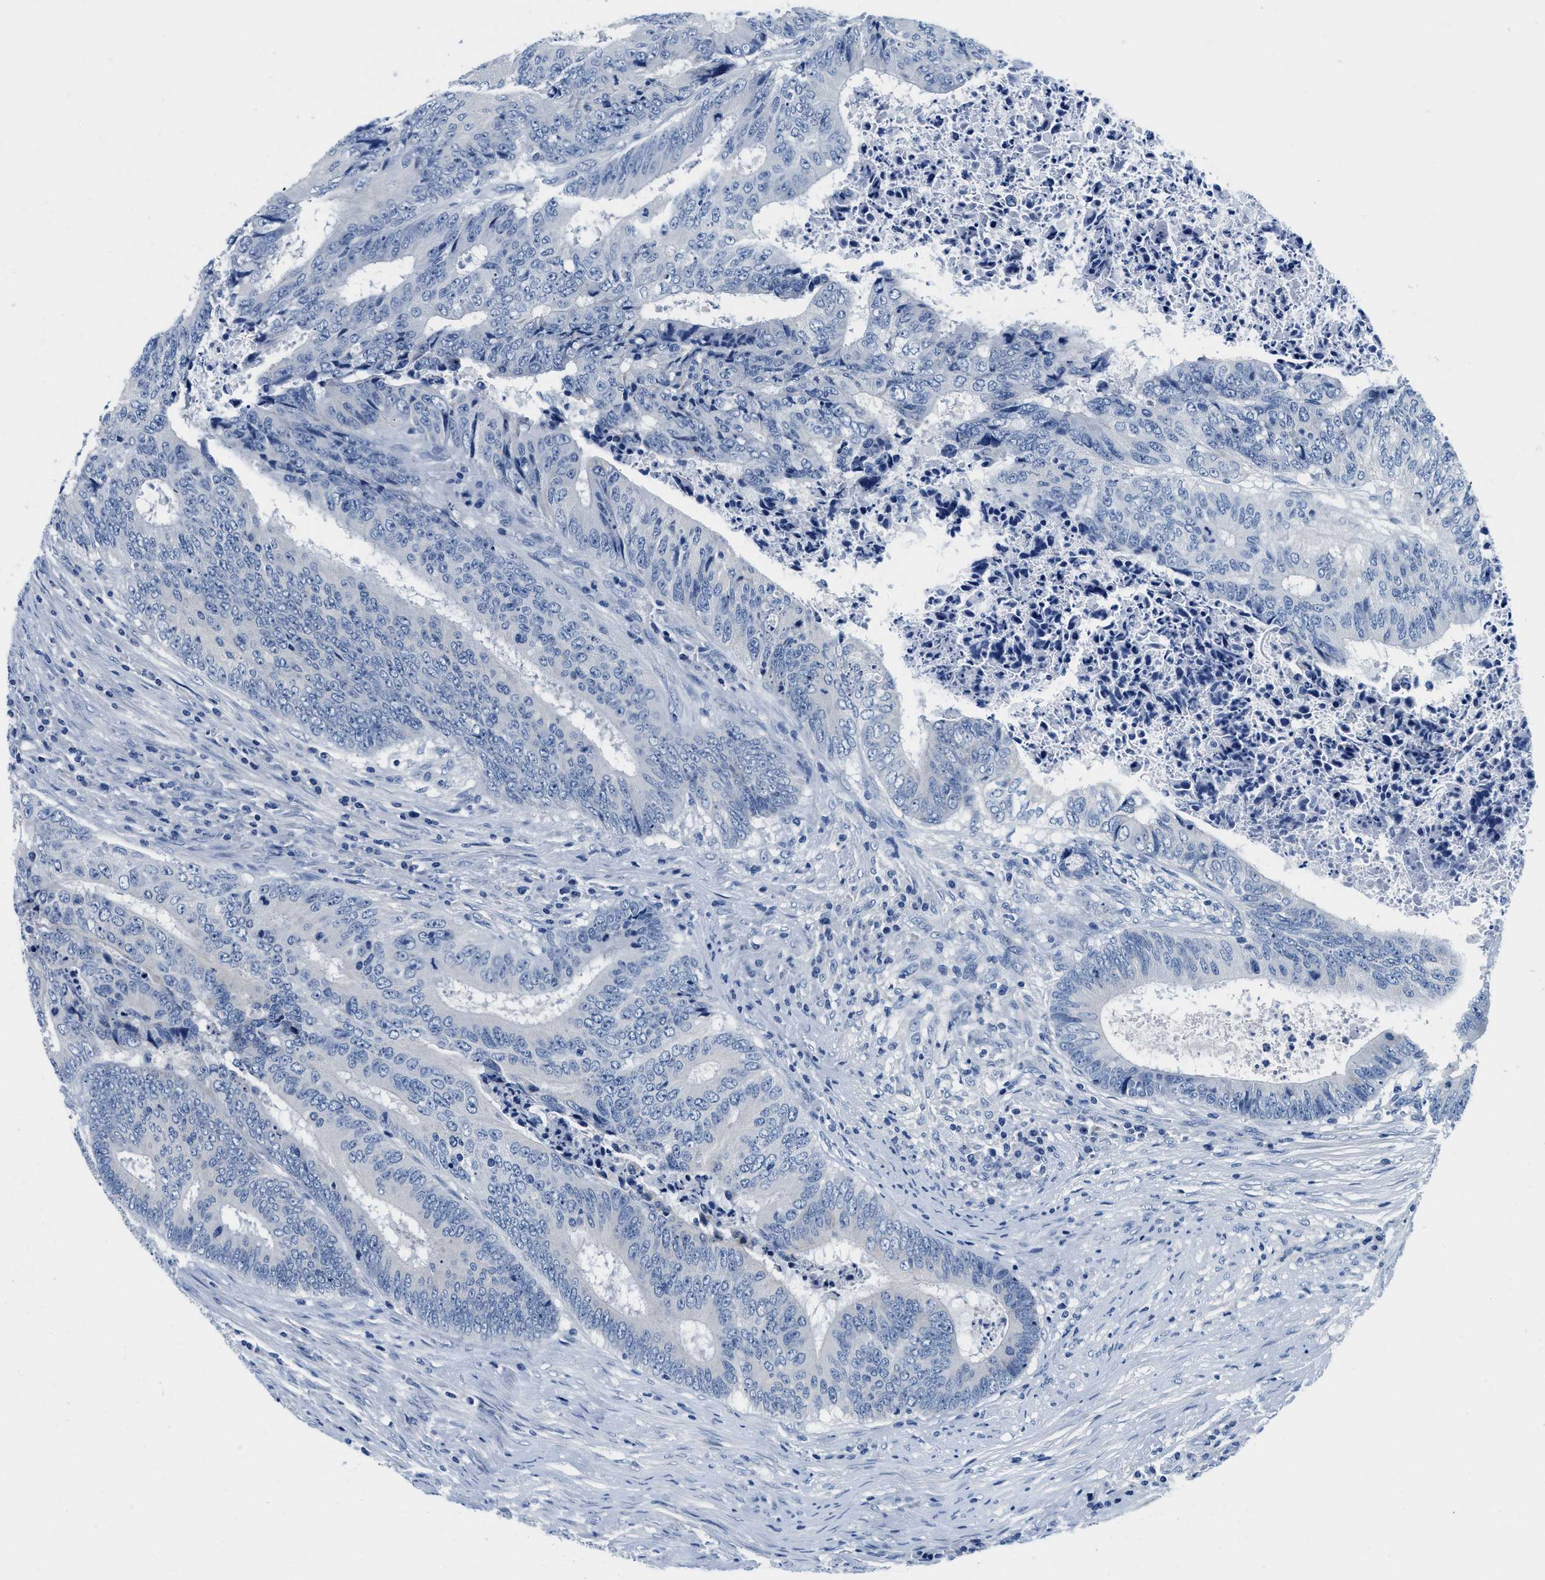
{"staining": {"intensity": "negative", "quantity": "none", "location": "none"}, "tissue": "colorectal cancer", "cell_type": "Tumor cells", "image_type": "cancer", "snomed": [{"axis": "morphology", "description": "Adenocarcinoma, NOS"}, {"axis": "topography", "description": "Rectum"}], "caption": "A histopathology image of colorectal cancer stained for a protein exhibits no brown staining in tumor cells.", "gene": "GSTM3", "patient": {"sex": "male", "age": 72}}